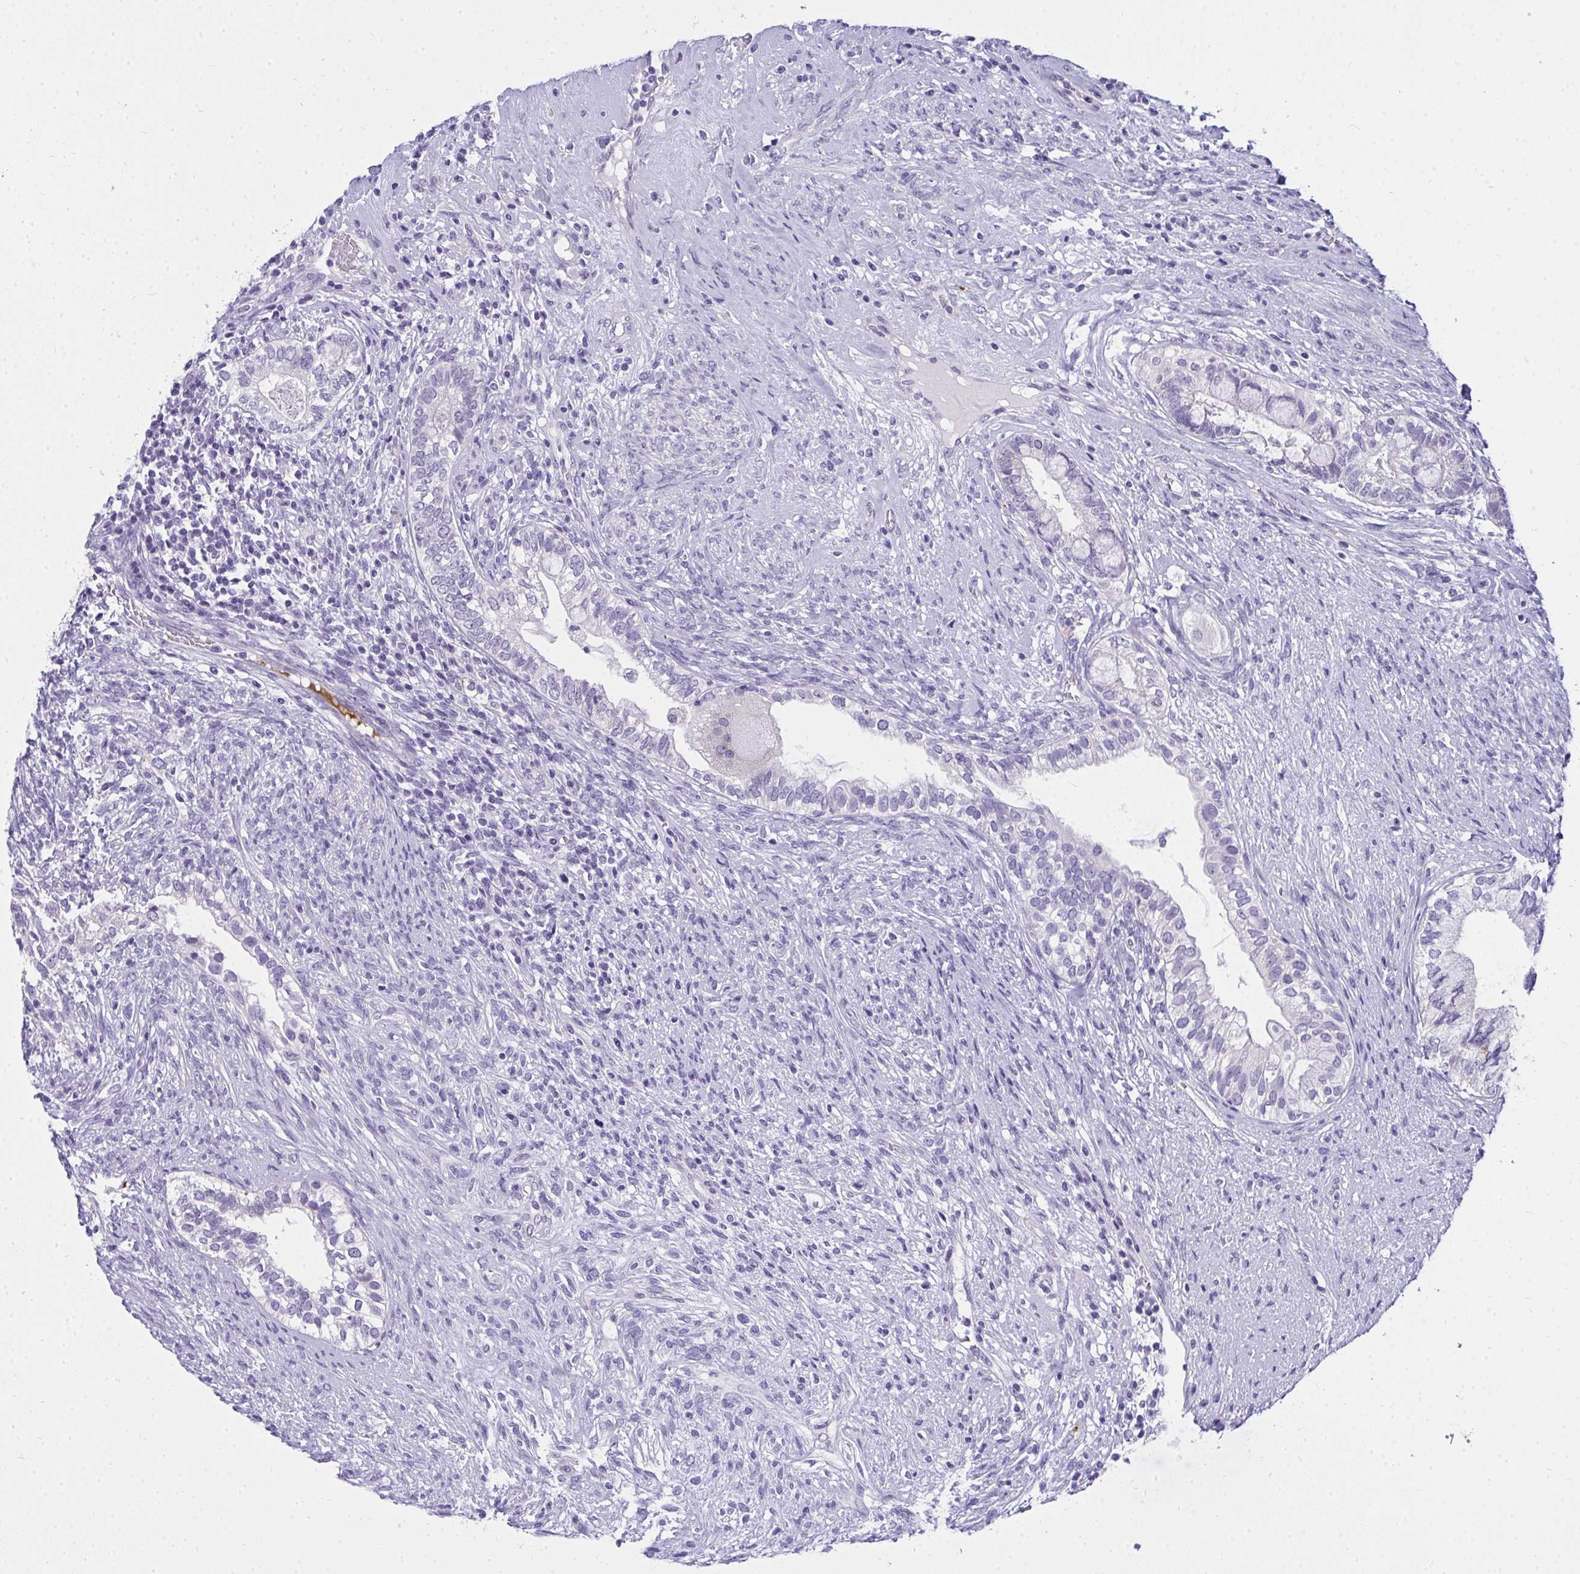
{"staining": {"intensity": "negative", "quantity": "none", "location": "none"}, "tissue": "testis cancer", "cell_type": "Tumor cells", "image_type": "cancer", "snomed": [{"axis": "morphology", "description": "Seminoma, NOS"}, {"axis": "morphology", "description": "Carcinoma, Embryonal, NOS"}, {"axis": "topography", "description": "Testis"}], "caption": "This photomicrograph is of testis cancer (seminoma) stained with IHC to label a protein in brown with the nuclei are counter-stained blue. There is no positivity in tumor cells.", "gene": "TSBP1", "patient": {"sex": "male", "age": 41}}